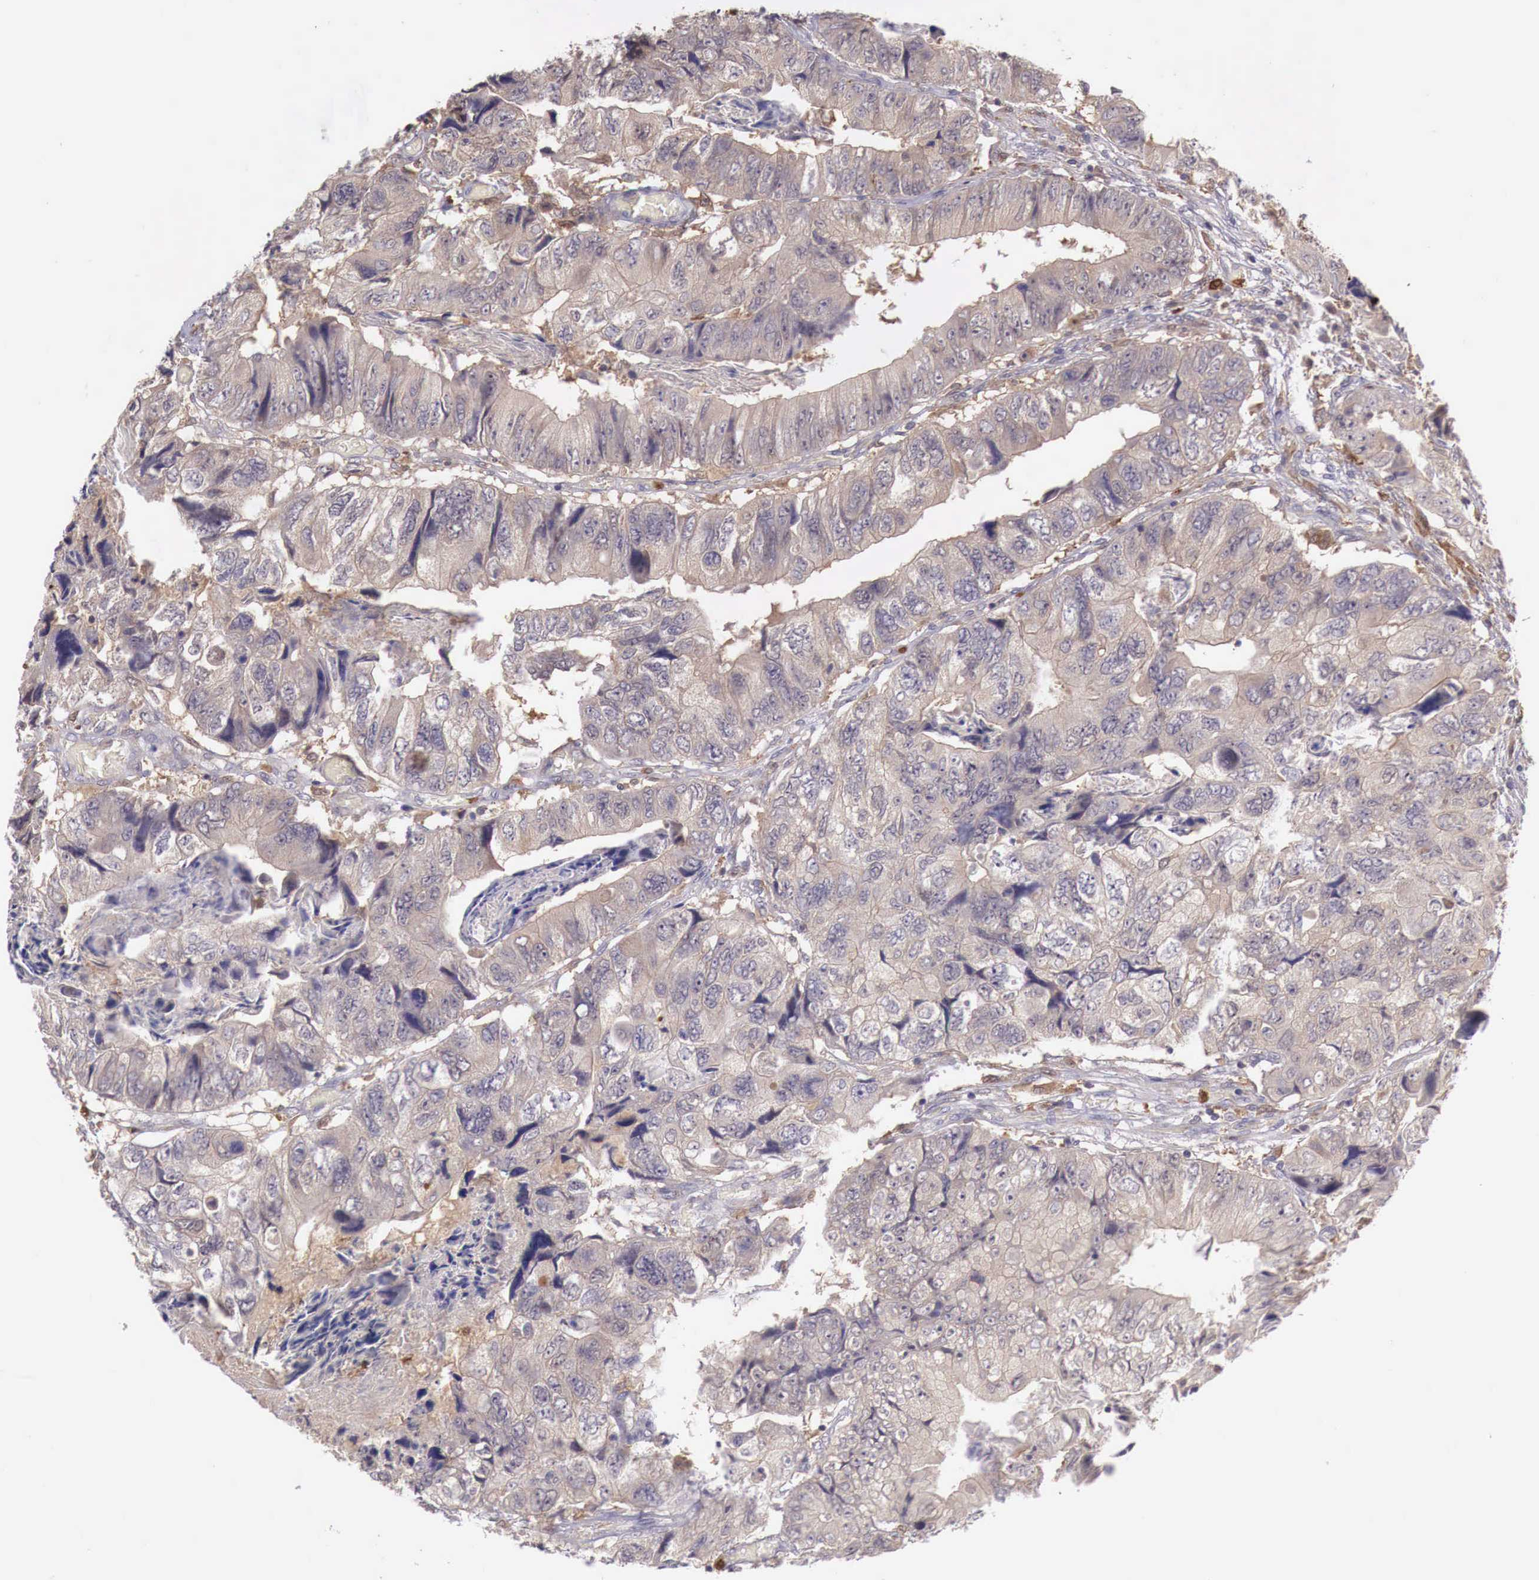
{"staining": {"intensity": "weak", "quantity": ">75%", "location": "cytoplasmic/membranous"}, "tissue": "colorectal cancer", "cell_type": "Tumor cells", "image_type": "cancer", "snomed": [{"axis": "morphology", "description": "Adenocarcinoma, NOS"}, {"axis": "topography", "description": "Rectum"}], "caption": "Brown immunohistochemical staining in adenocarcinoma (colorectal) exhibits weak cytoplasmic/membranous positivity in about >75% of tumor cells. (Brightfield microscopy of DAB IHC at high magnification).", "gene": "GAB2", "patient": {"sex": "female", "age": 82}}